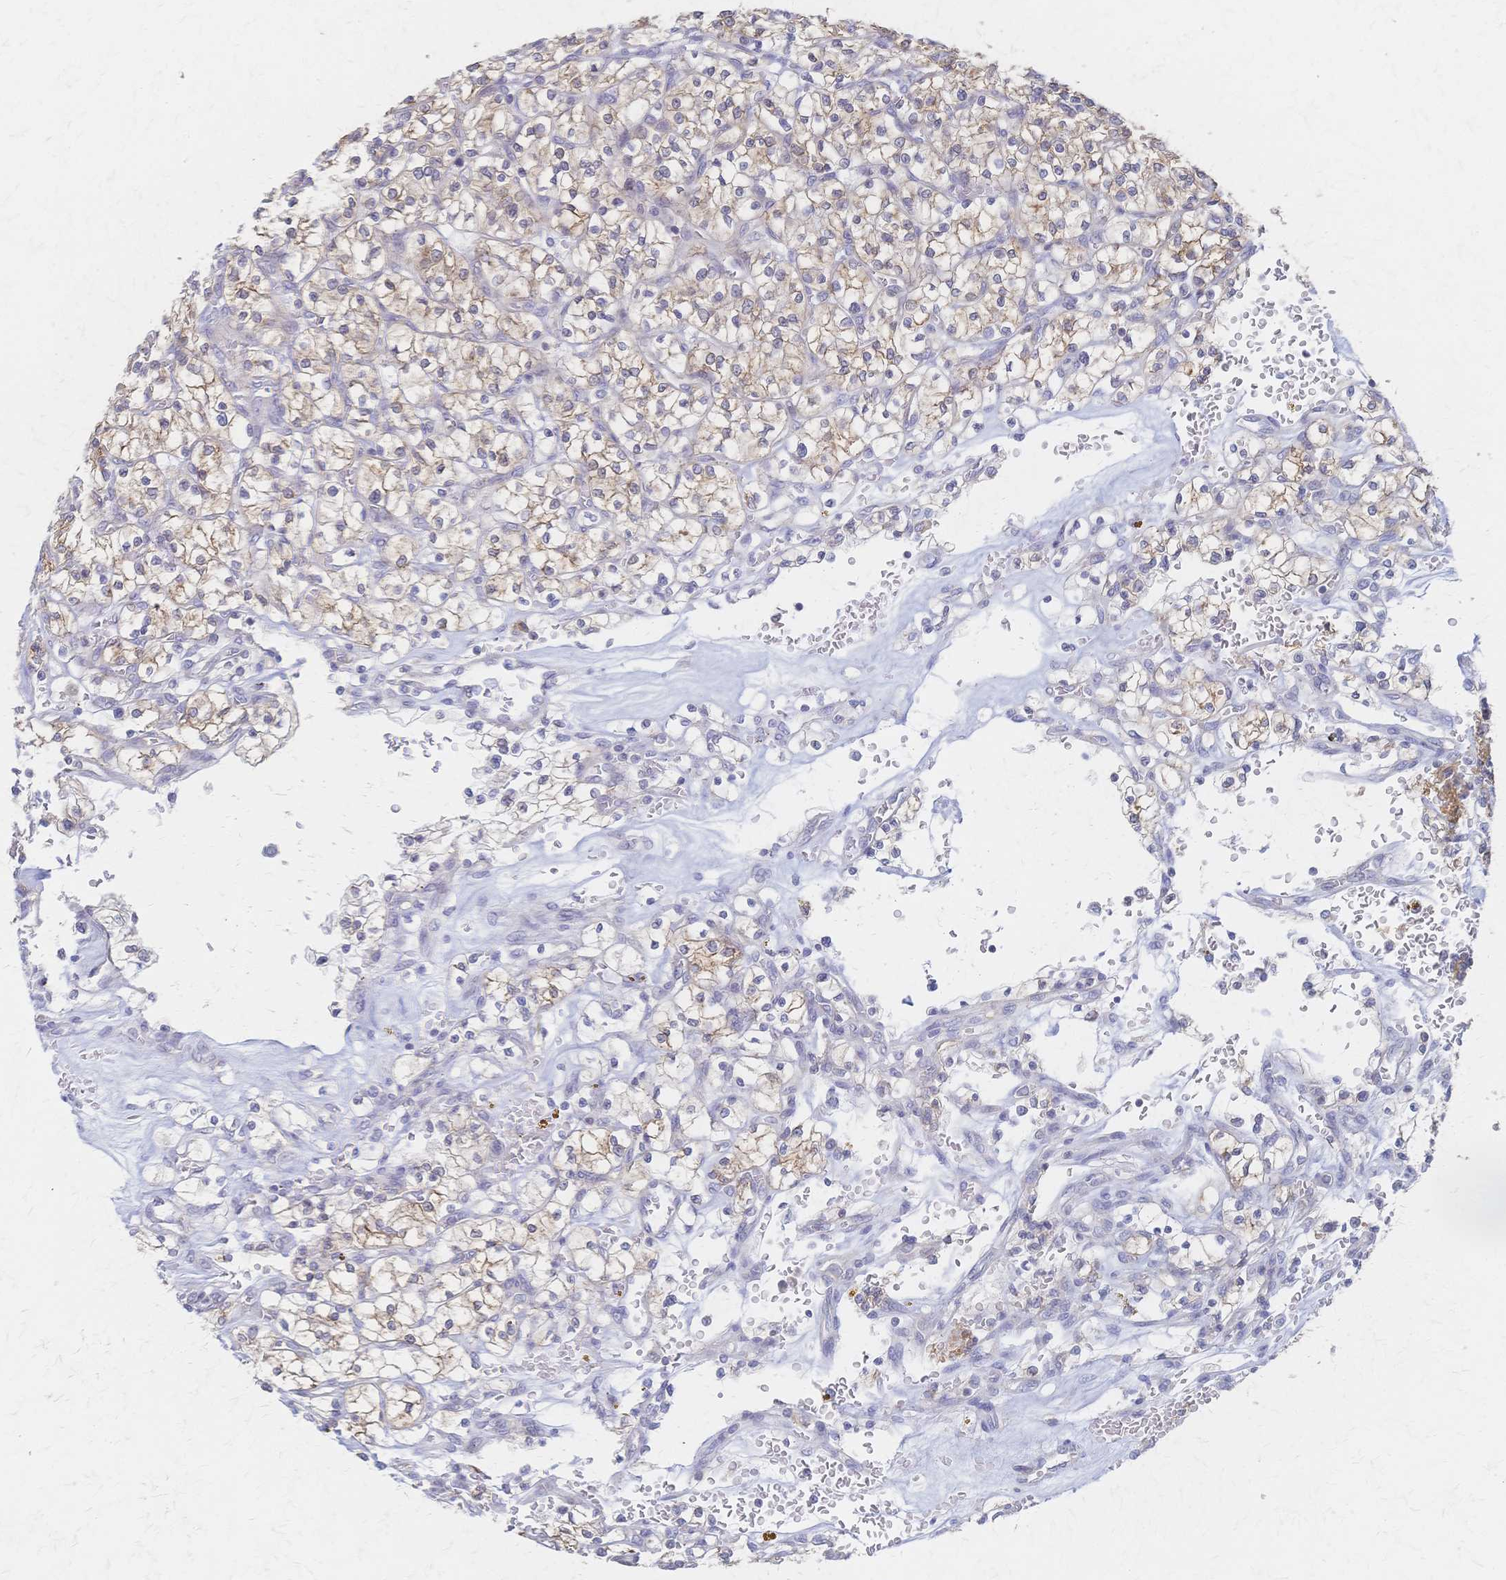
{"staining": {"intensity": "weak", "quantity": "25%-75%", "location": "cytoplasmic/membranous"}, "tissue": "renal cancer", "cell_type": "Tumor cells", "image_type": "cancer", "snomed": [{"axis": "morphology", "description": "Adenocarcinoma, NOS"}, {"axis": "topography", "description": "Kidney"}], "caption": "About 25%-75% of tumor cells in adenocarcinoma (renal) demonstrate weak cytoplasmic/membranous protein expression as visualized by brown immunohistochemical staining.", "gene": "CYB5A", "patient": {"sex": "female", "age": 64}}